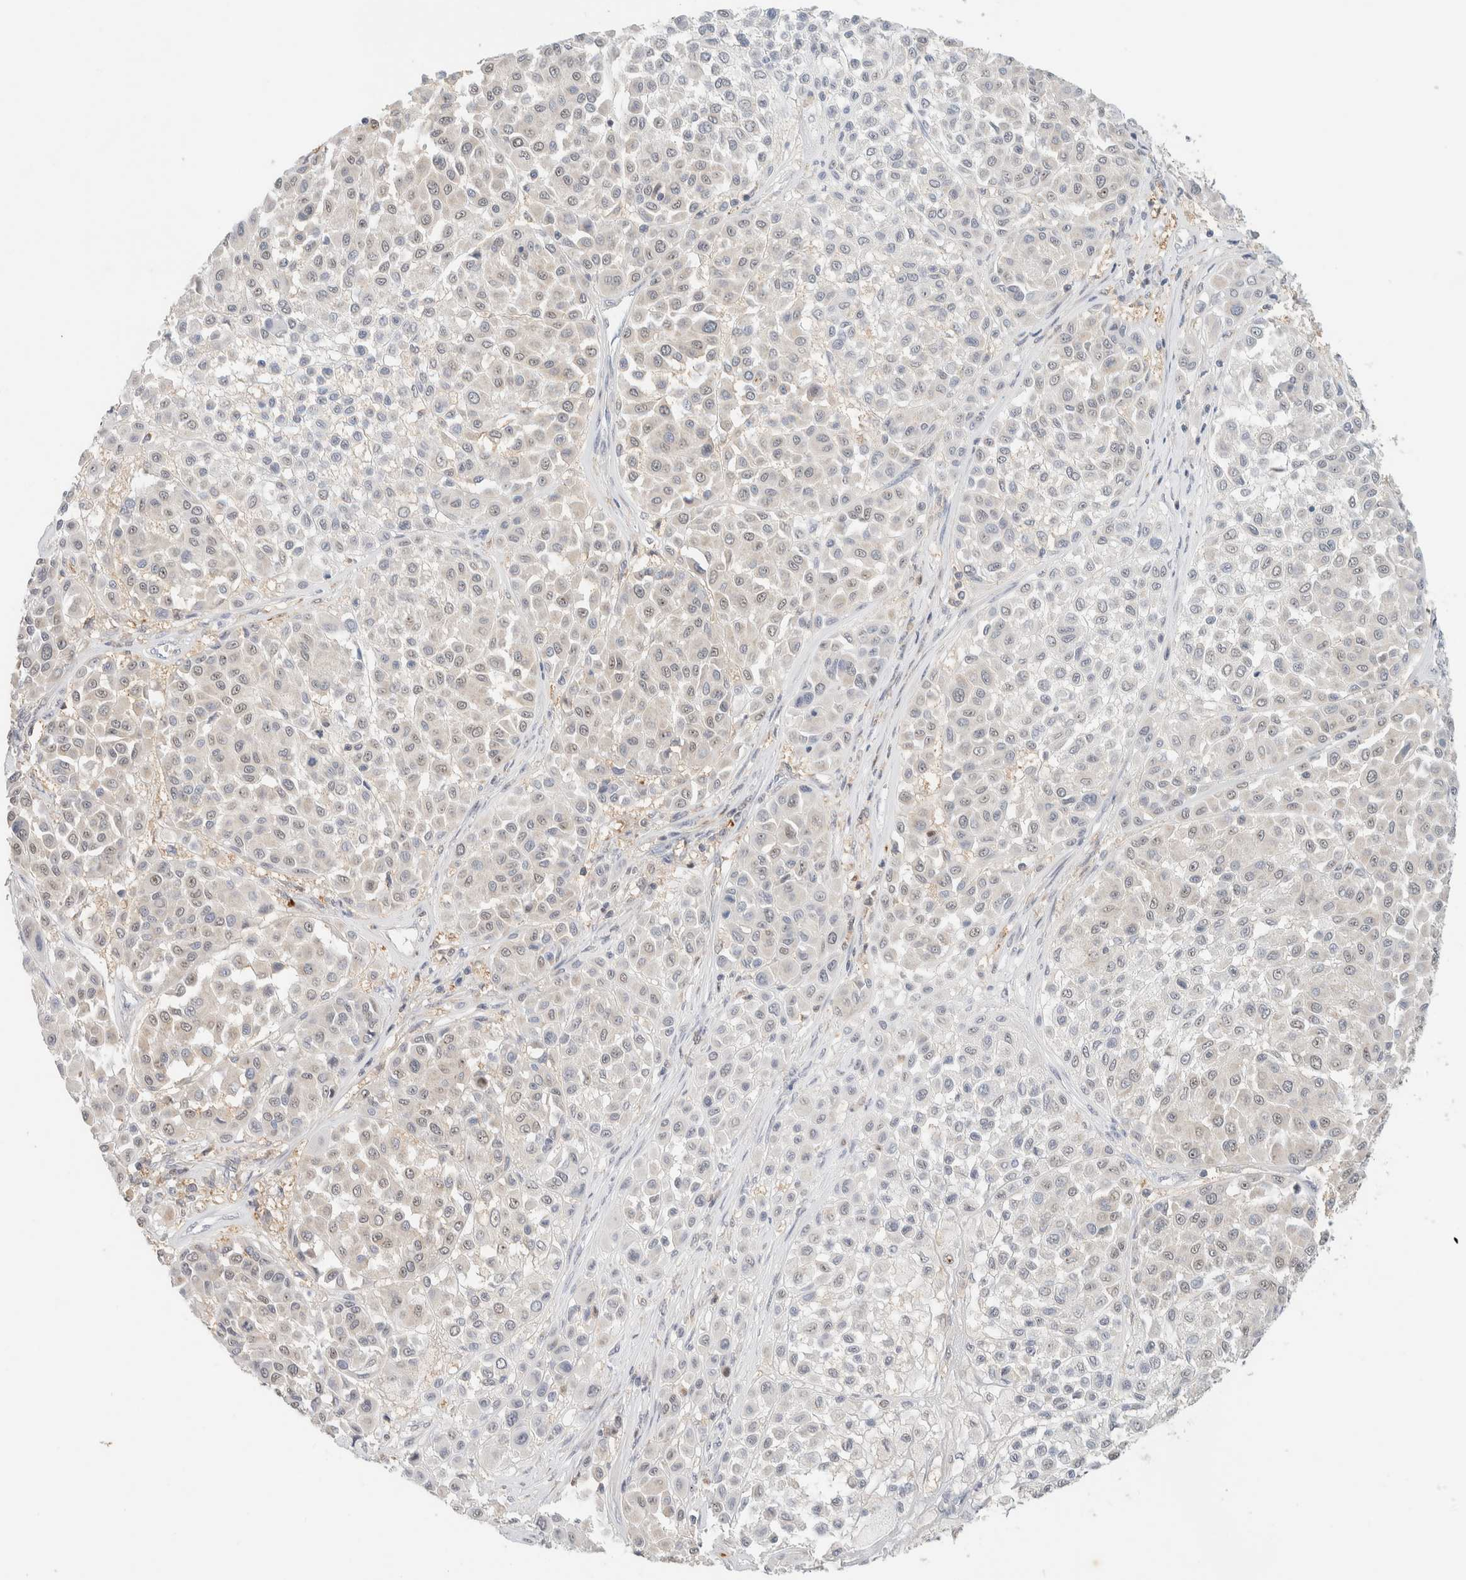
{"staining": {"intensity": "negative", "quantity": "none", "location": "none"}, "tissue": "melanoma", "cell_type": "Tumor cells", "image_type": "cancer", "snomed": [{"axis": "morphology", "description": "Malignant melanoma, Metastatic site"}, {"axis": "topography", "description": "Soft tissue"}], "caption": "A high-resolution micrograph shows IHC staining of malignant melanoma (metastatic site), which exhibits no significant staining in tumor cells.", "gene": "HDHD3", "patient": {"sex": "male", "age": 41}}